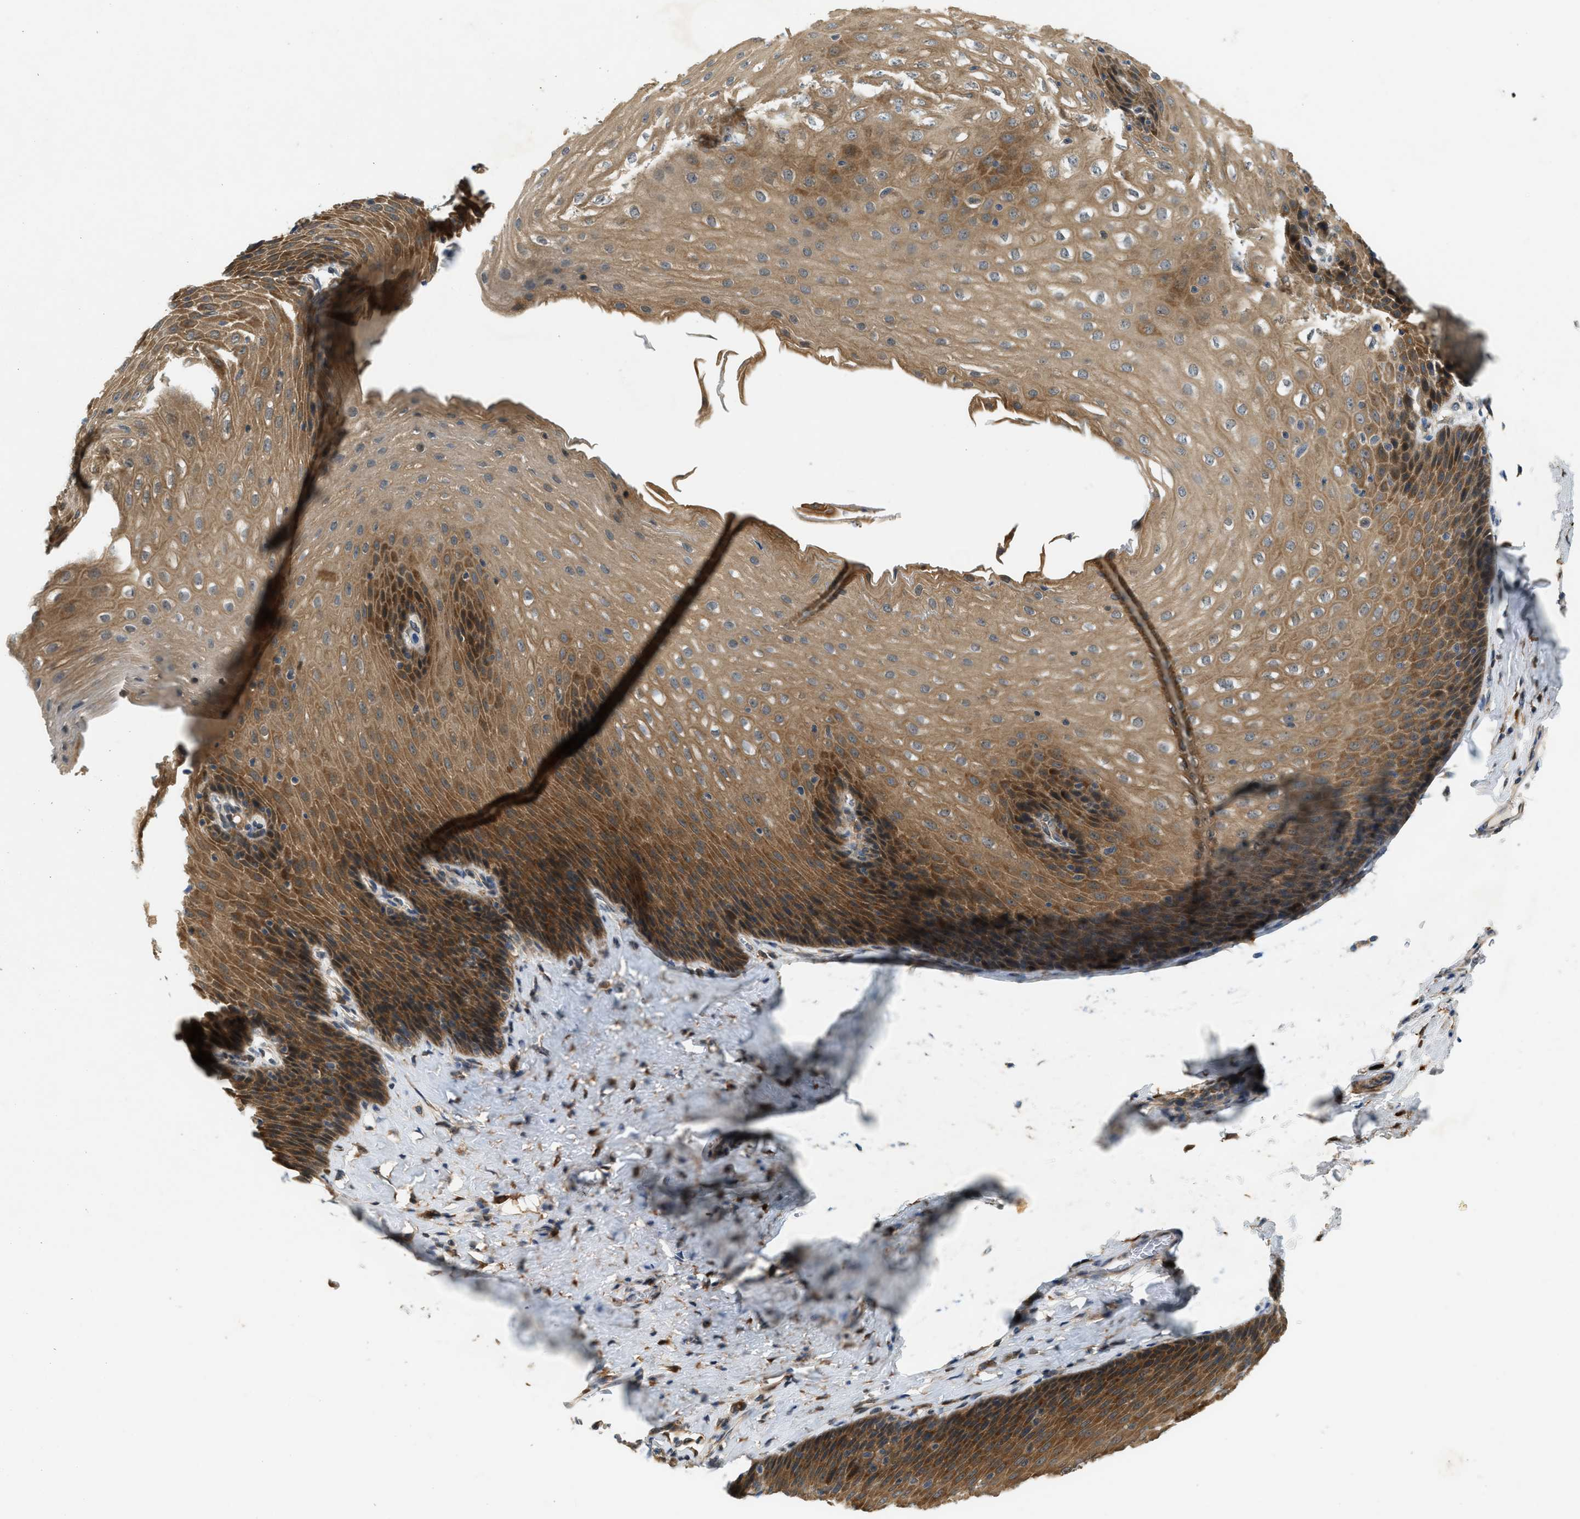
{"staining": {"intensity": "moderate", "quantity": ">75%", "location": "cytoplasmic/membranous"}, "tissue": "esophagus", "cell_type": "Squamous epithelial cells", "image_type": "normal", "snomed": [{"axis": "morphology", "description": "Normal tissue, NOS"}, {"axis": "topography", "description": "Esophagus"}], "caption": "Normal esophagus was stained to show a protein in brown. There is medium levels of moderate cytoplasmic/membranous staining in approximately >75% of squamous epithelial cells.", "gene": "PDCL3", "patient": {"sex": "female", "age": 61}}